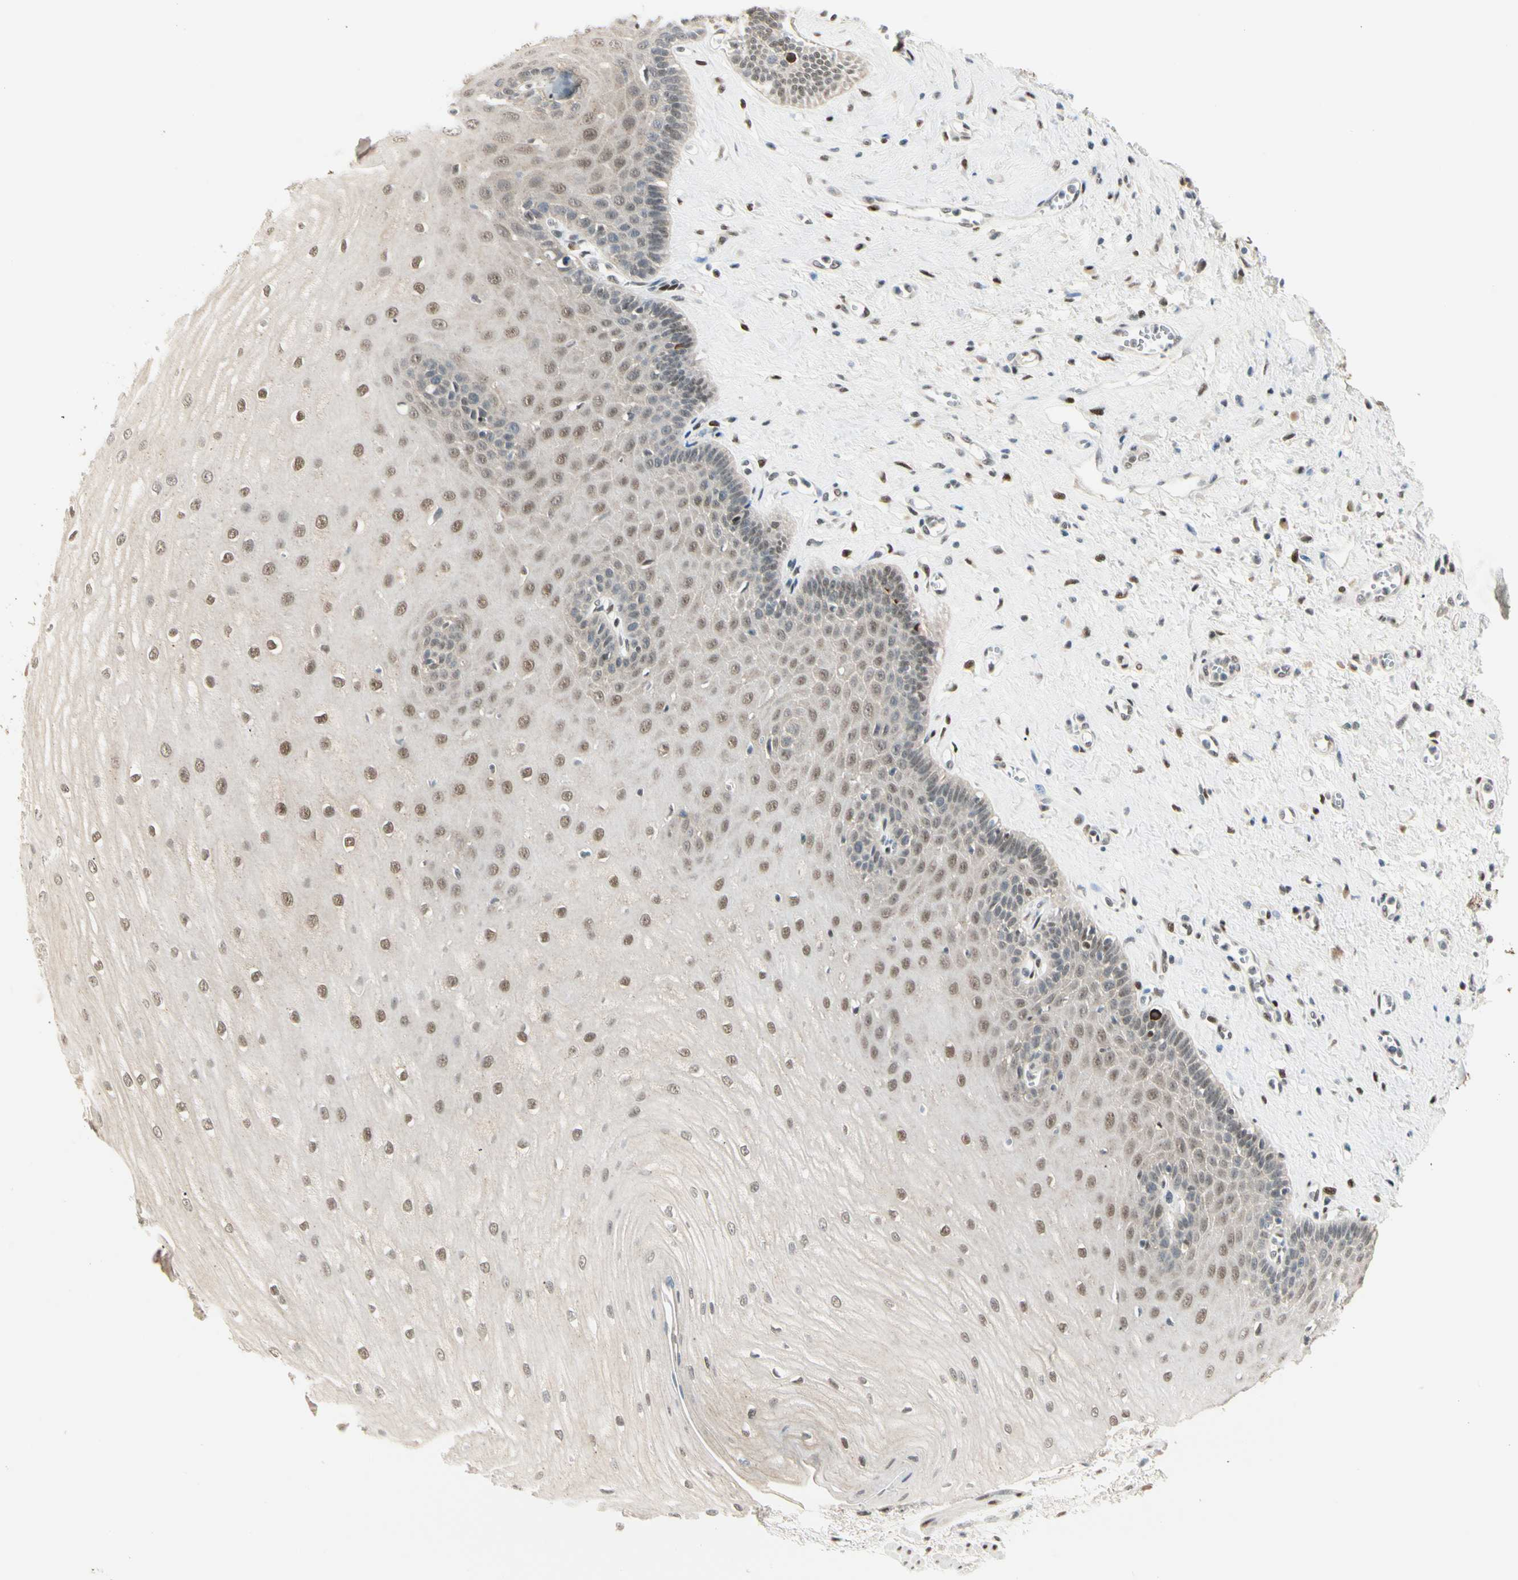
{"staining": {"intensity": "moderate", "quantity": "25%-75%", "location": "cytoplasmic/membranous,nuclear"}, "tissue": "esophagus", "cell_type": "Squamous epithelial cells", "image_type": "normal", "snomed": [{"axis": "morphology", "description": "Normal tissue, NOS"}, {"axis": "morphology", "description": "Squamous cell carcinoma, NOS"}, {"axis": "topography", "description": "Esophagus"}], "caption": "Protein staining by IHC demonstrates moderate cytoplasmic/membranous,nuclear staining in approximately 25%-75% of squamous epithelial cells in normal esophagus.", "gene": "ATXN1", "patient": {"sex": "male", "age": 65}}